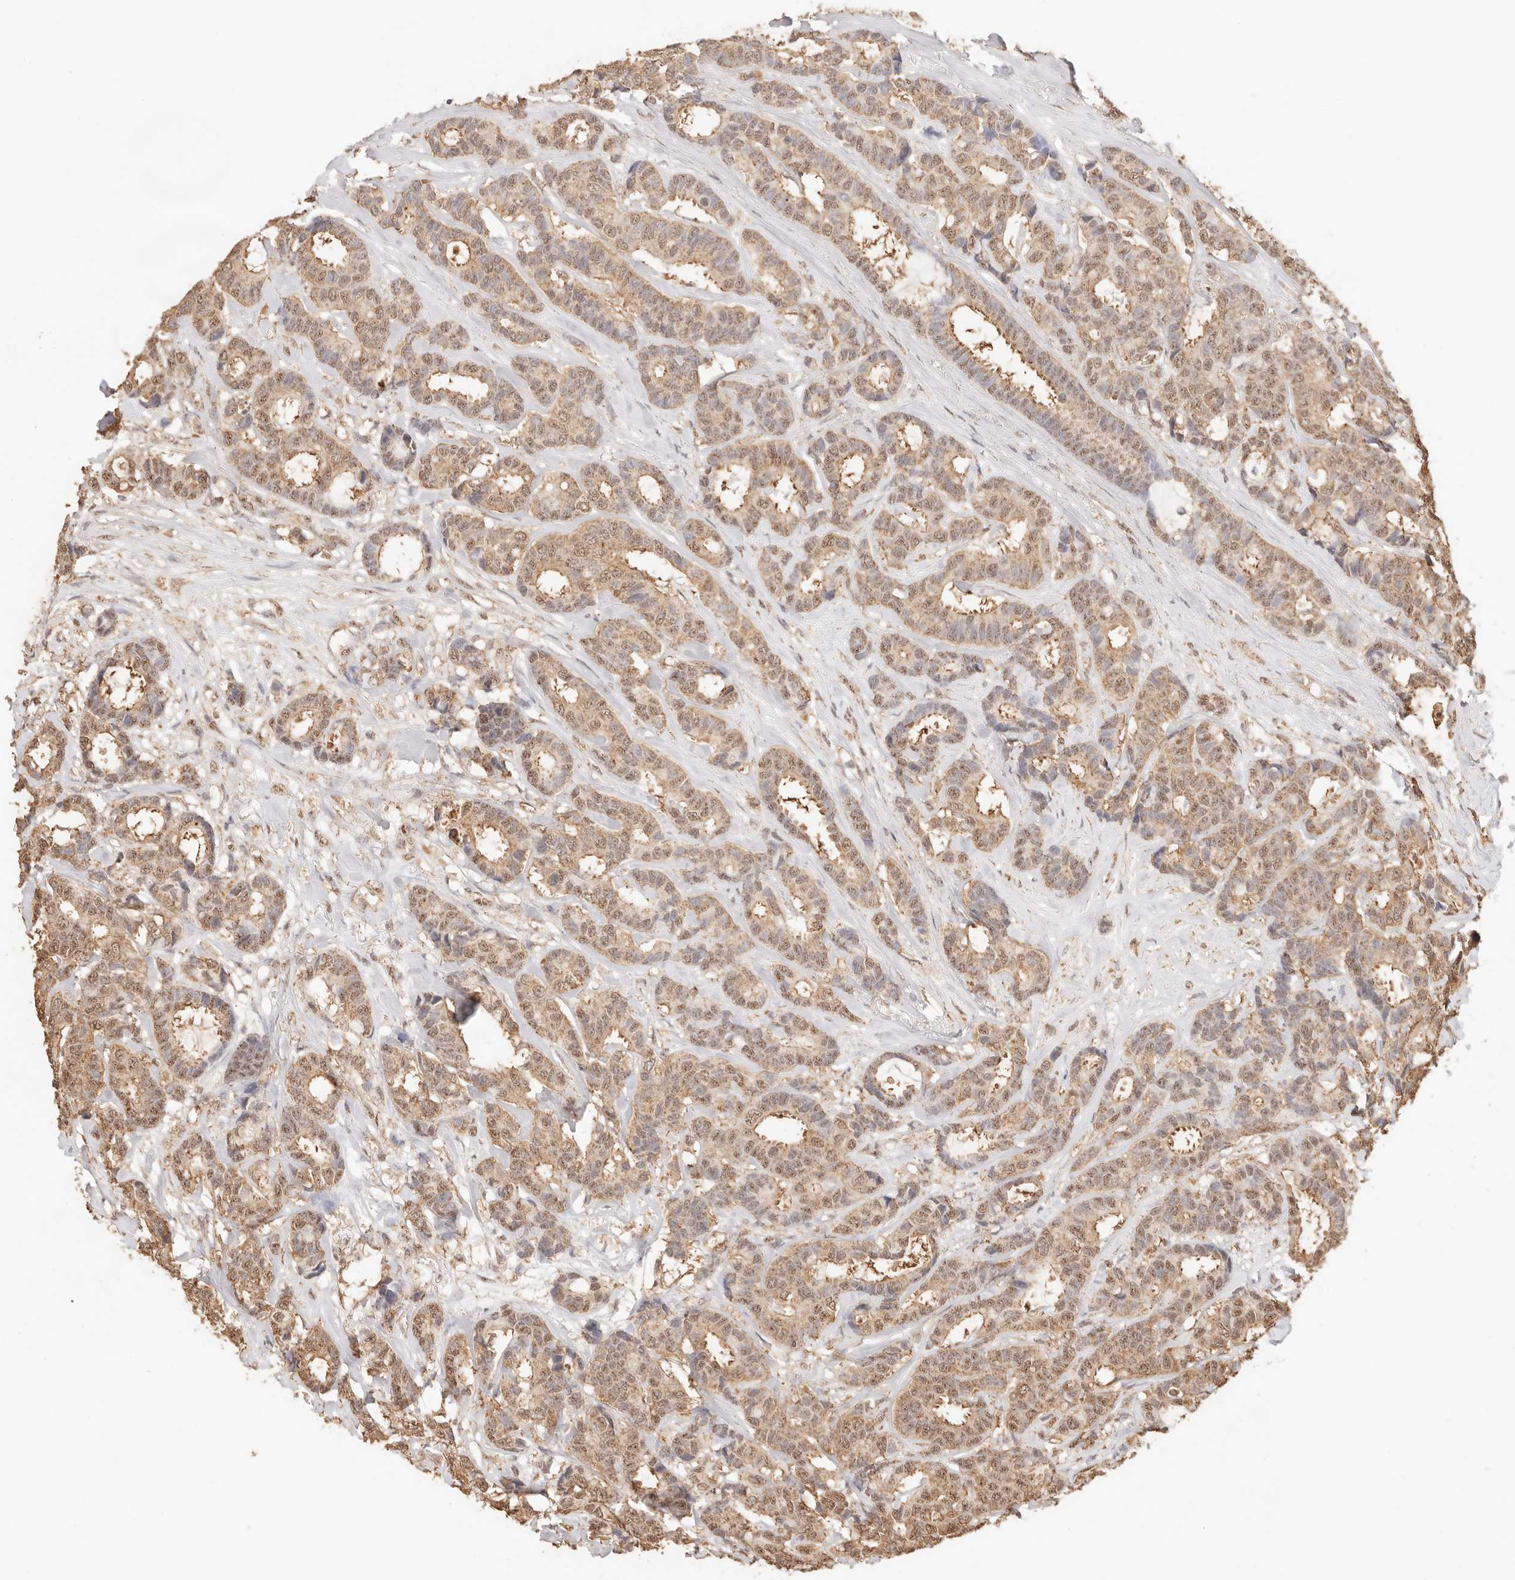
{"staining": {"intensity": "moderate", "quantity": ">75%", "location": "cytoplasmic/membranous,nuclear"}, "tissue": "breast cancer", "cell_type": "Tumor cells", "image_type": "cancer", "snomed": [{"axis": "morphology", "description": "Duct carcinoma"}, {"axis": "topography", "description": "Breast"}], "caption": "Tumor cells reveal medium levels of moderate cytoplasmic/membranous and nuclear staining in about >75% of cells in human intraductal carcinoma (breast).", "gene": "IL1R2", "patient": {"sex": "female", "age": 87}}